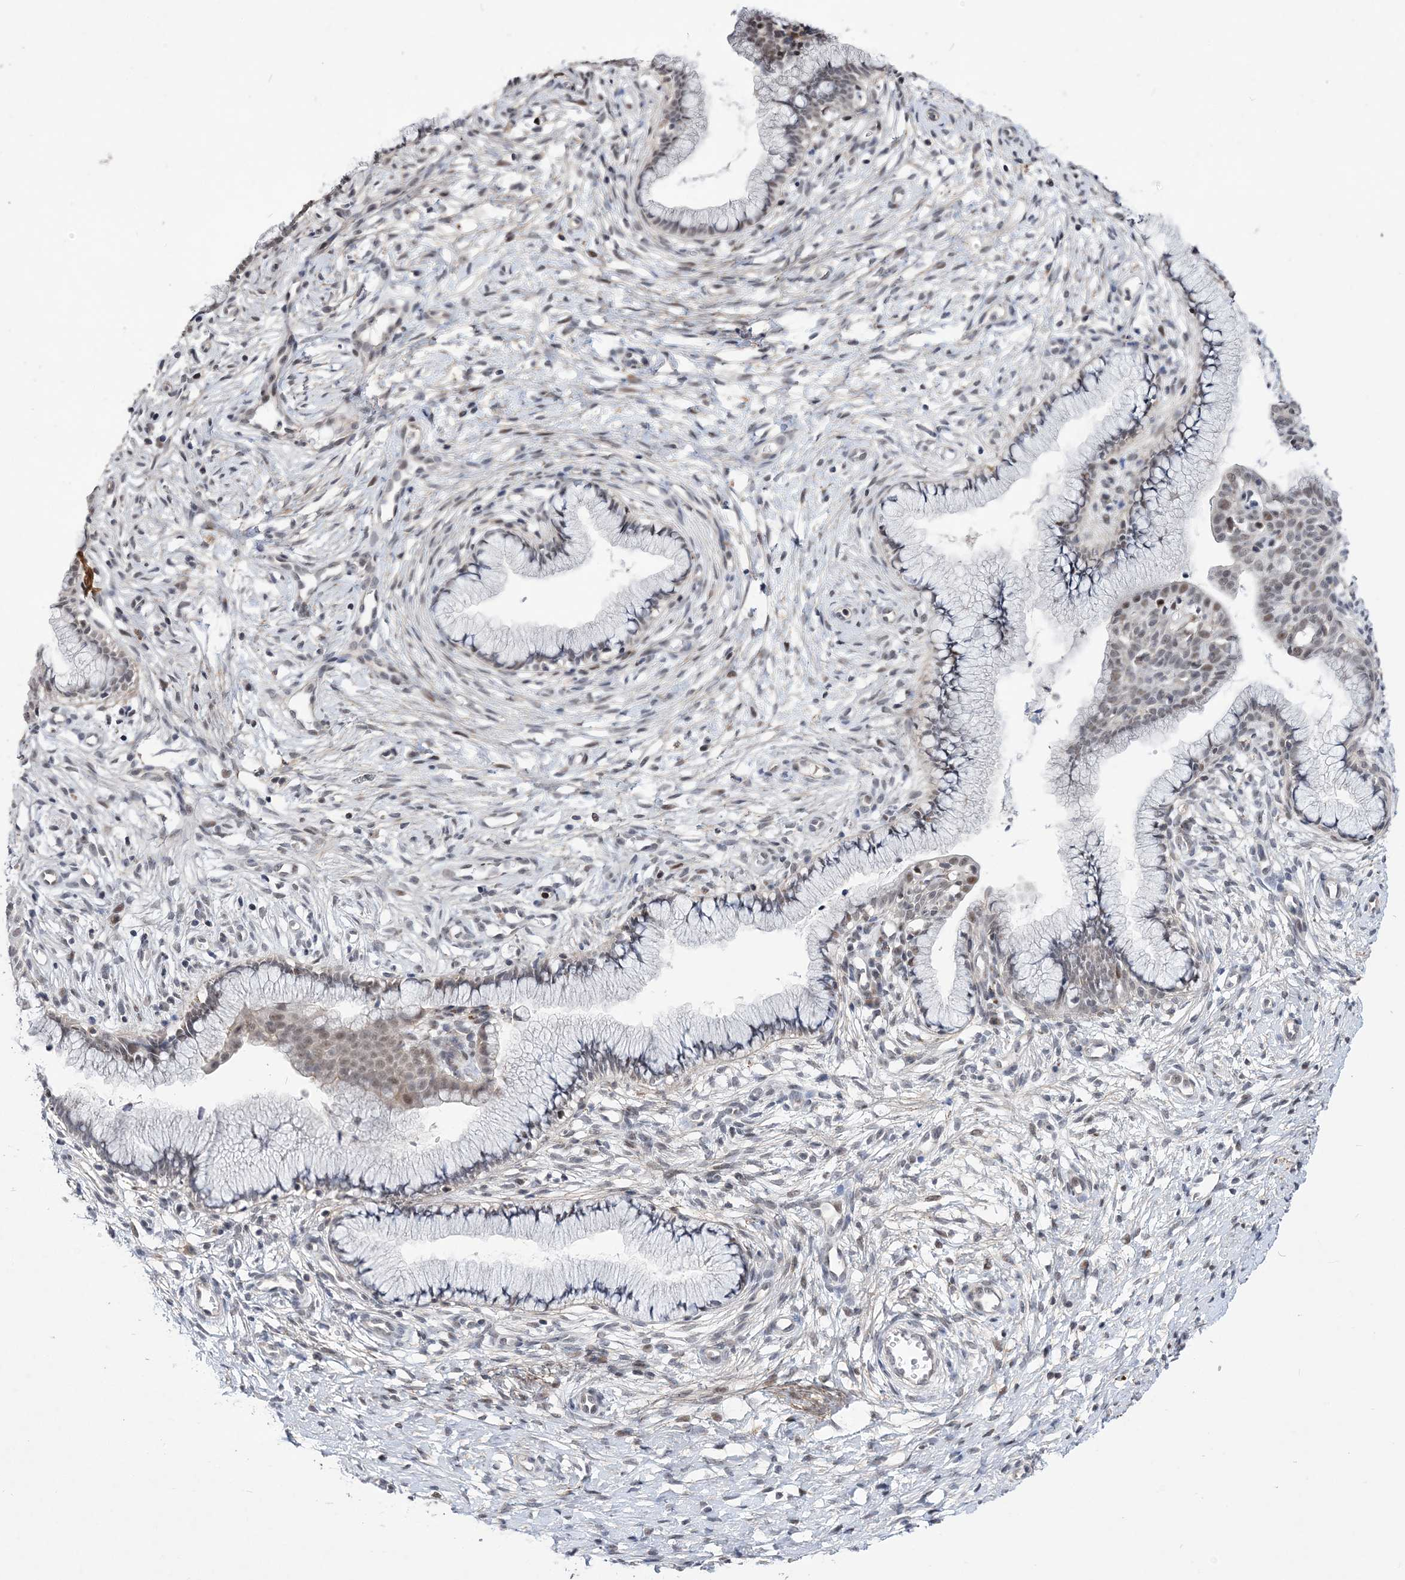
{"staining": {"intensity": "moderate", "quantity": "<25%", "location": "nuclear"}, "tissue": "cervix", "cell_type": "Glandular cells", "image_type": "normal", "snomed": [{"axis": "morphology", "description": "Normal tissue, NOS"}, {"axis": "topography", "description": "Cervix"}], "caption": "Human cervix stained with a brown dye demonstrates moderate nuclear positive positivity in about <25% of glandular cells.", "gene": "BOD1L1", "patient": {"sex": "female", "age": 36}}